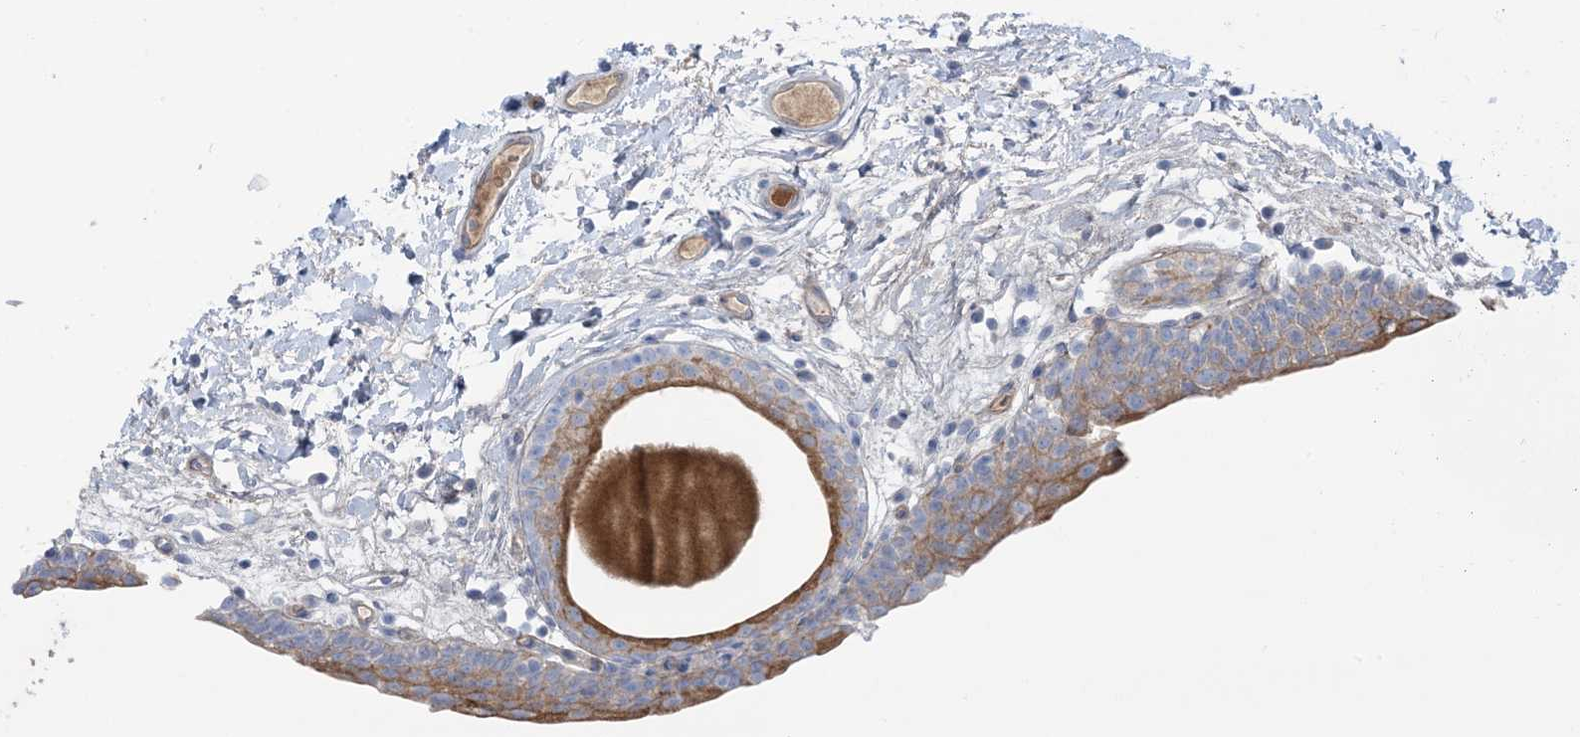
{"staining": {"intensity": "moderate", "quantity": "25%-75%", "location": "cytoplasmic/membranous"}, "tissue": "urinary bladder", "cell_type": "Urothelial cells", "image_type": "normal", "snomed": [{"axis": "morphology", "description": "Normal tissue, NOS"}, {"axis": "topography", "description": "Urinary bladder"}], "caption": "An IHC image of unremarkable tissue is shown. Protein staining in brown highlights moderate cytoplasmic/membranous positivity in urinary bladder within urothelial cells.", "gene": "ATP11C", "patient": {"sex": "male", "age": 83}}